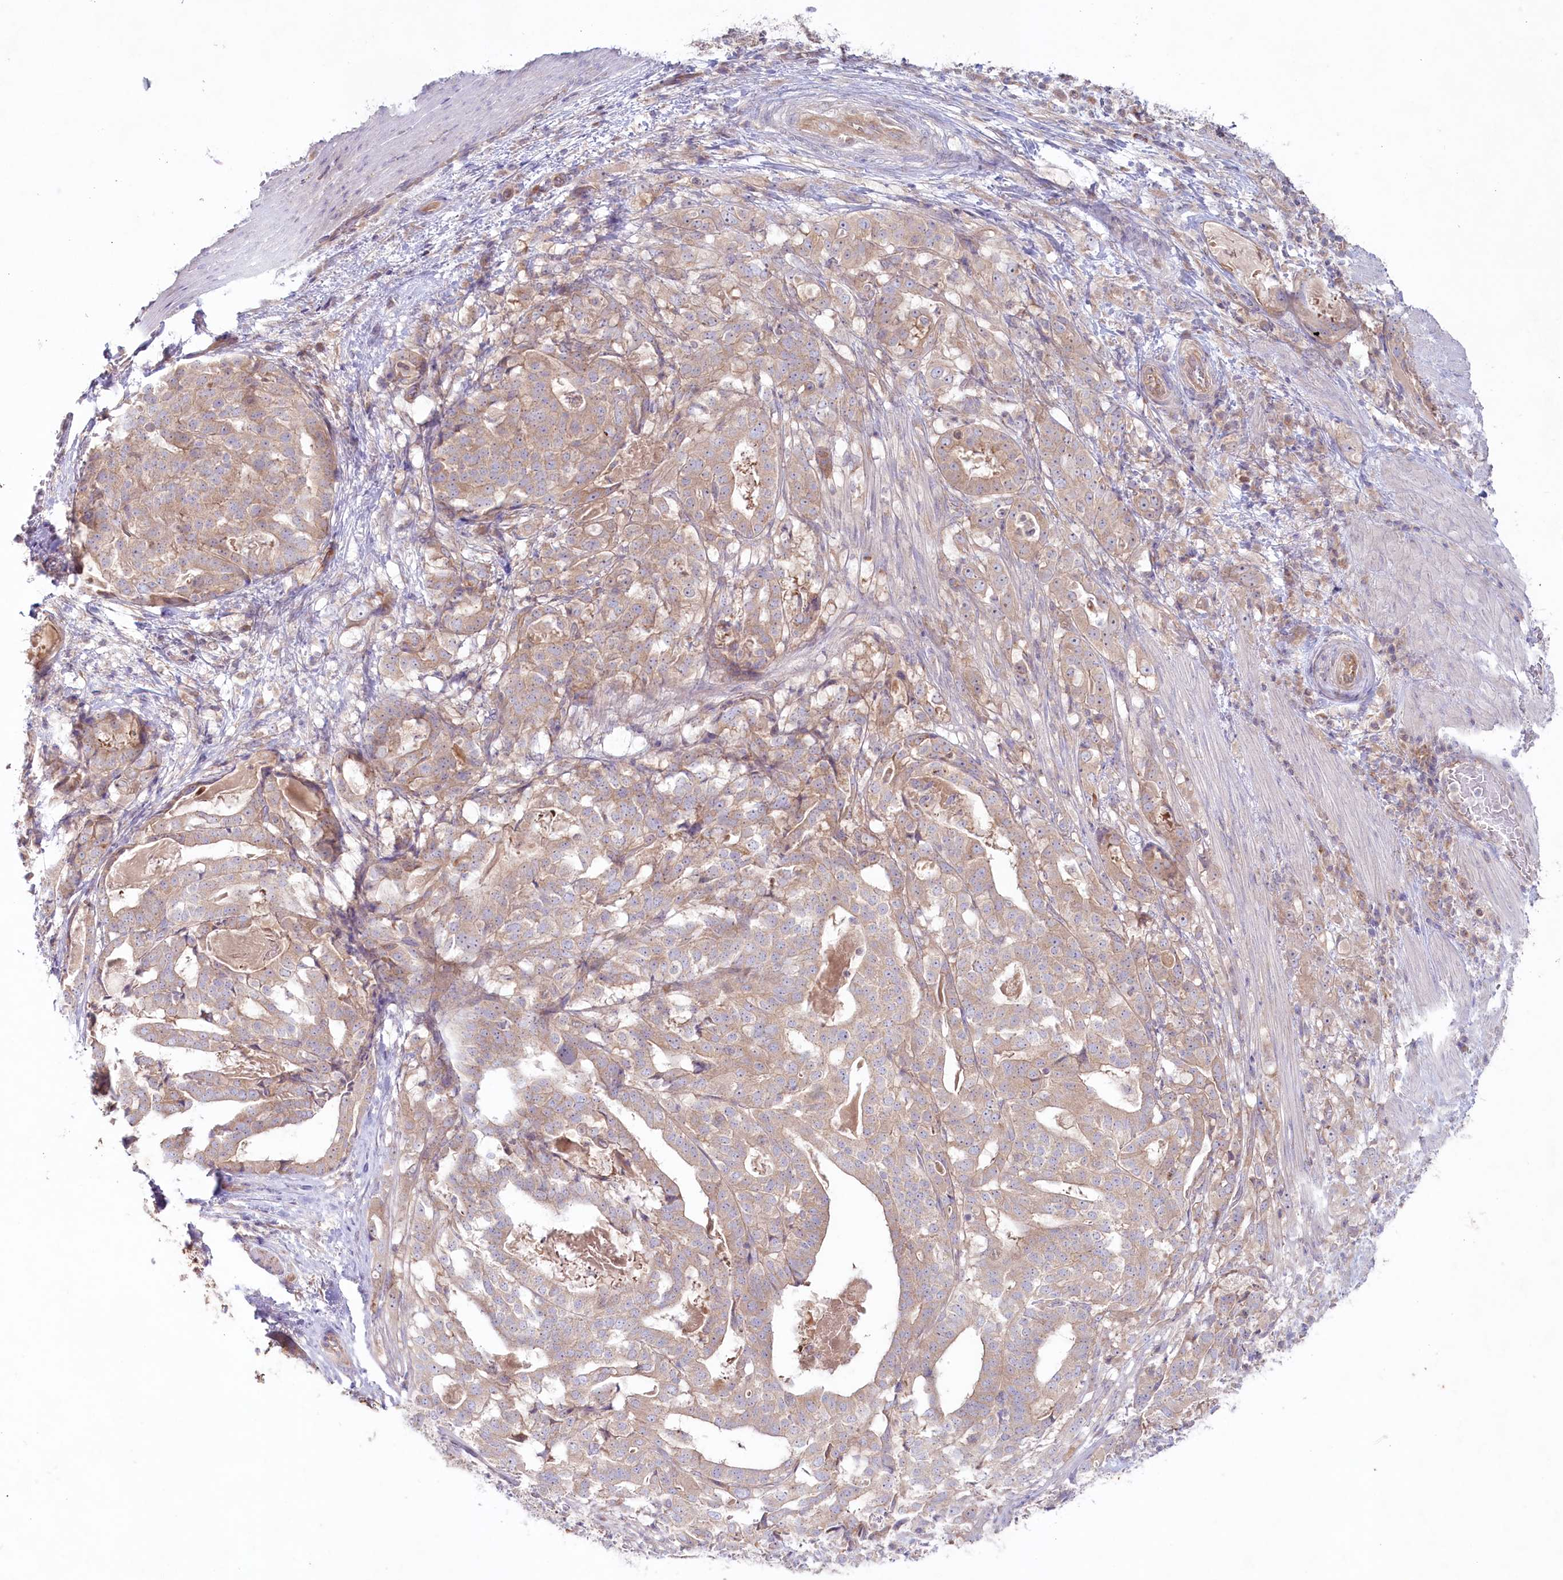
{"staining": {"intensity": "weak", "quantity": ">75%", "location": "cytoplasmic/membranous"}, "tissue": "stomach cancer", "cell_type": "Tumor cells", "image_type": "cancer", "snomed": [{"axis": "morphology", "description": "Adenocarcinoma, NOS"}, {"axis": "topography", "description": "Stomach"}], "caption": "This image reveals IHC staining of adenocarcinoma (stomach), with low weak cytoplasmic/membranous expression in about >75% of tumor cells.", "gene": "TNIP1", "patient": {"sex": "male", "age": 48}}